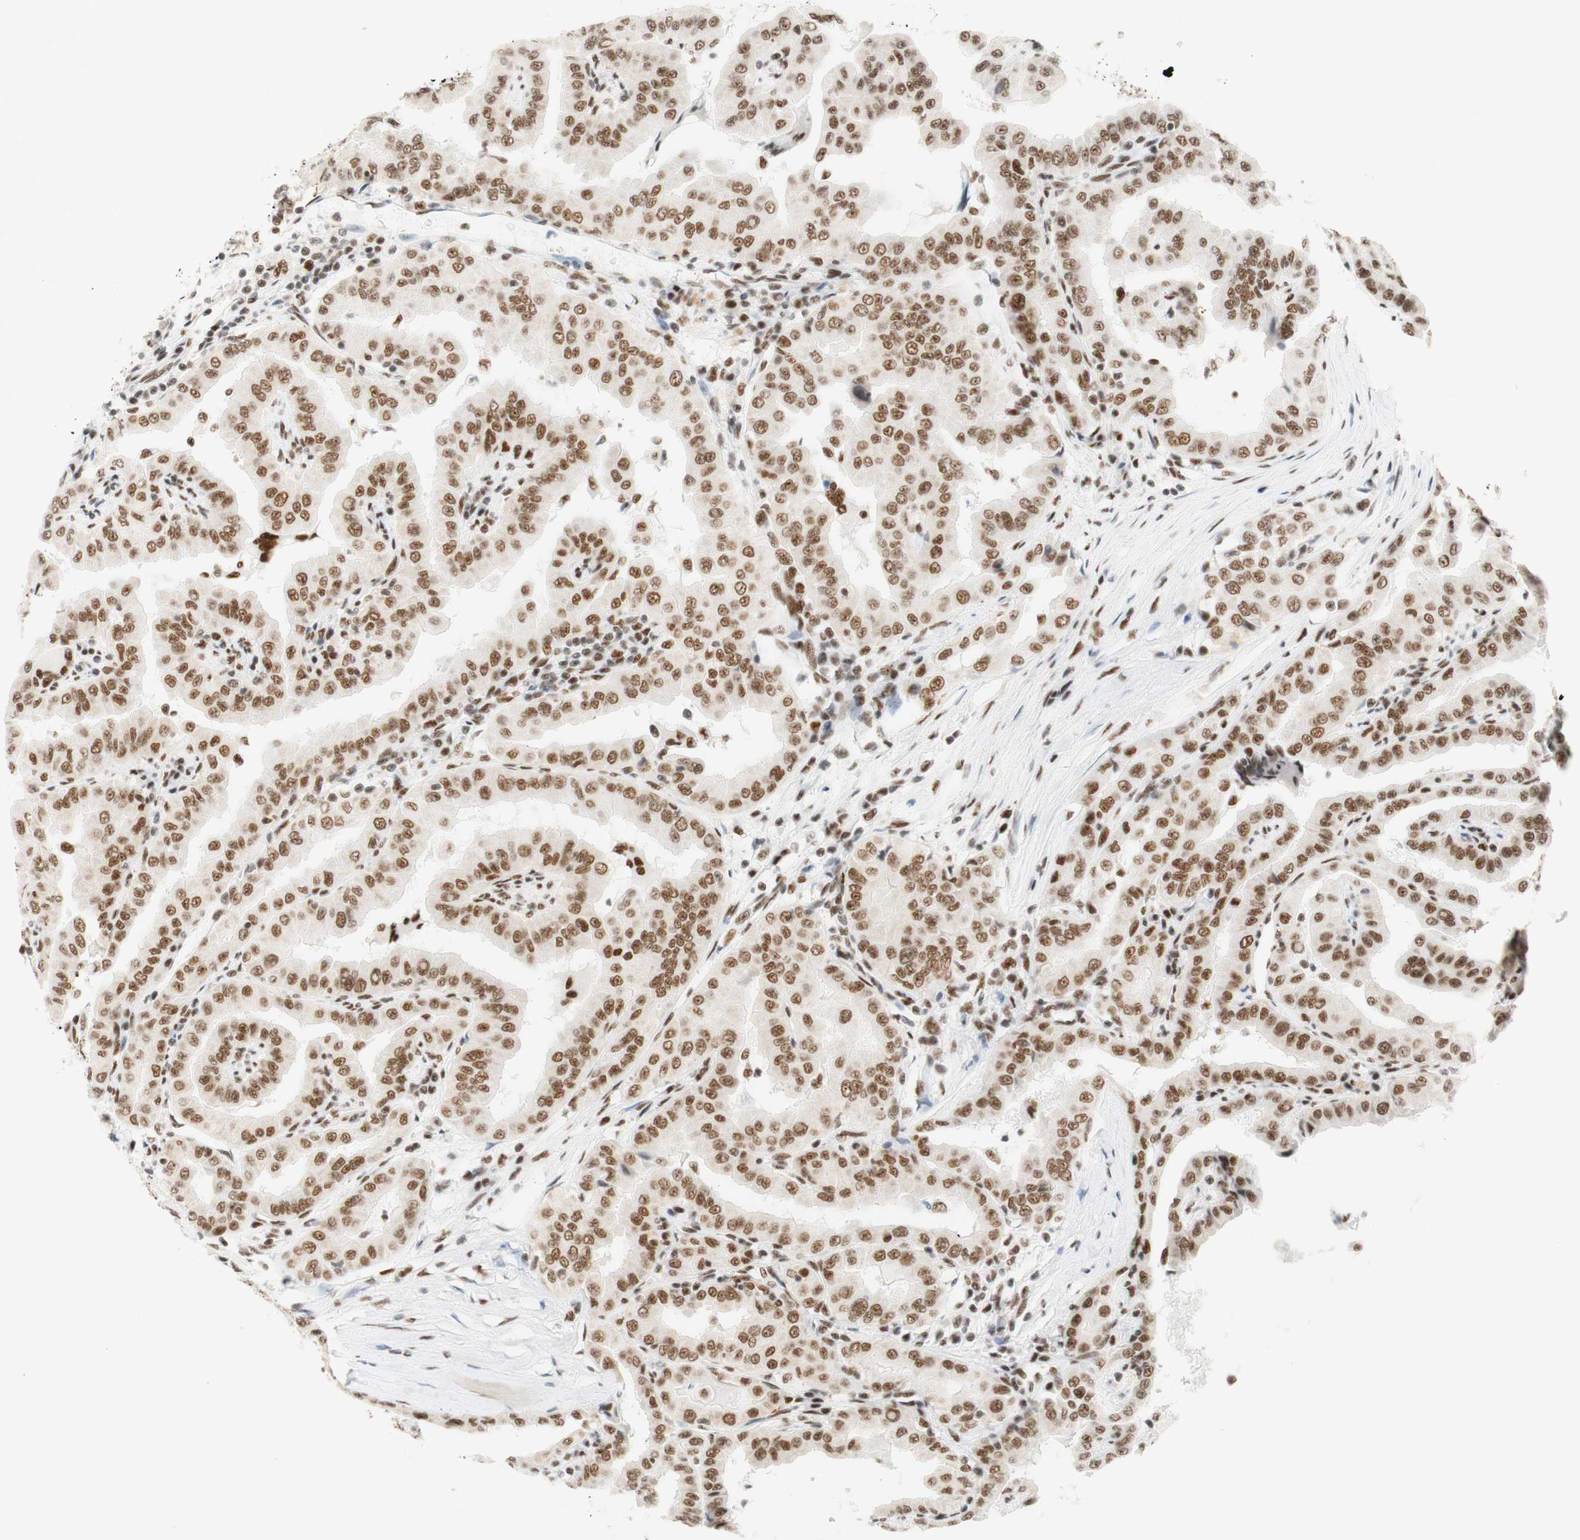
{"staining": {"intensity": "moderate", "quantity": ">75%", "location": "nuclear"}, "tissue": "thyroid cancer", "cell_type": "Tumor cells", "image_type": "cancer", "snomed": [{"axis": "morphology", "description": "Papillary adenocarcinoma, NOS"}, {"axis": "topography", "description": "Thyroid gland"}], "caption": "DAB immunohistochemical staining of human thyroid cancer displays moderate nuclear protein expression in approximately >75% of tumor cells.", "gene": "RNF20", "patient": {"sex": "male", "age": 33}}